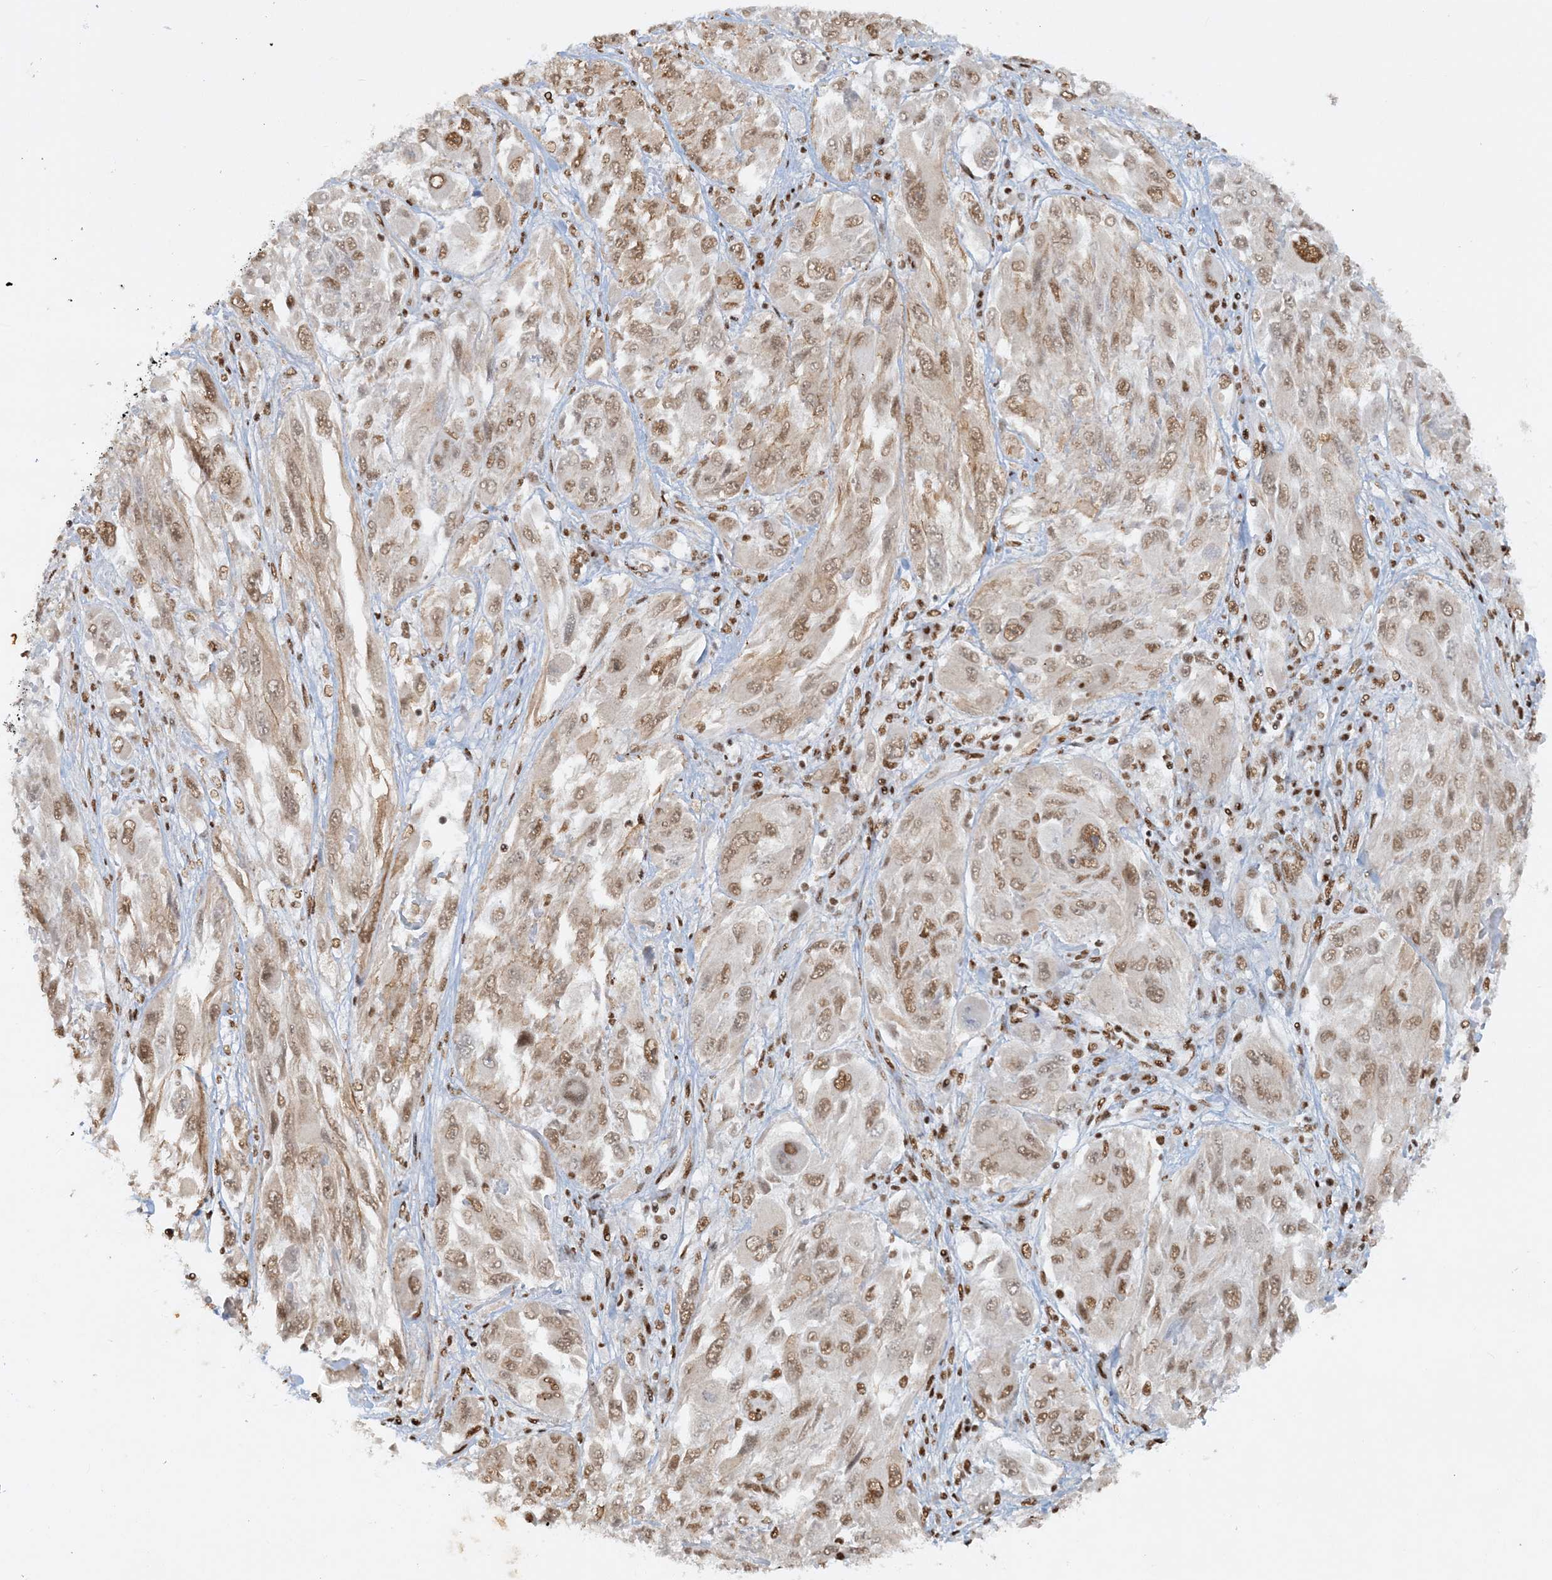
{"staining": {"intensity": "moderate", "quantity": ">75%", "location": "nuclear"}, "tissue": "melanoma", "cell_type": "Tumor cells", "image_type": "cancer", "snomed": [{"axis": "morphology", "description": "Malignant melanoma, NOS"}, {"axis": "topography", "description": "Skin"}], "caption": "Immunohistochemical staining of human malignant melanoma displays moderate nuclear protein expression in about >75% of tumor cells.", "gene": "DELE1", "patient": {"sex": "female", "age": 91}}